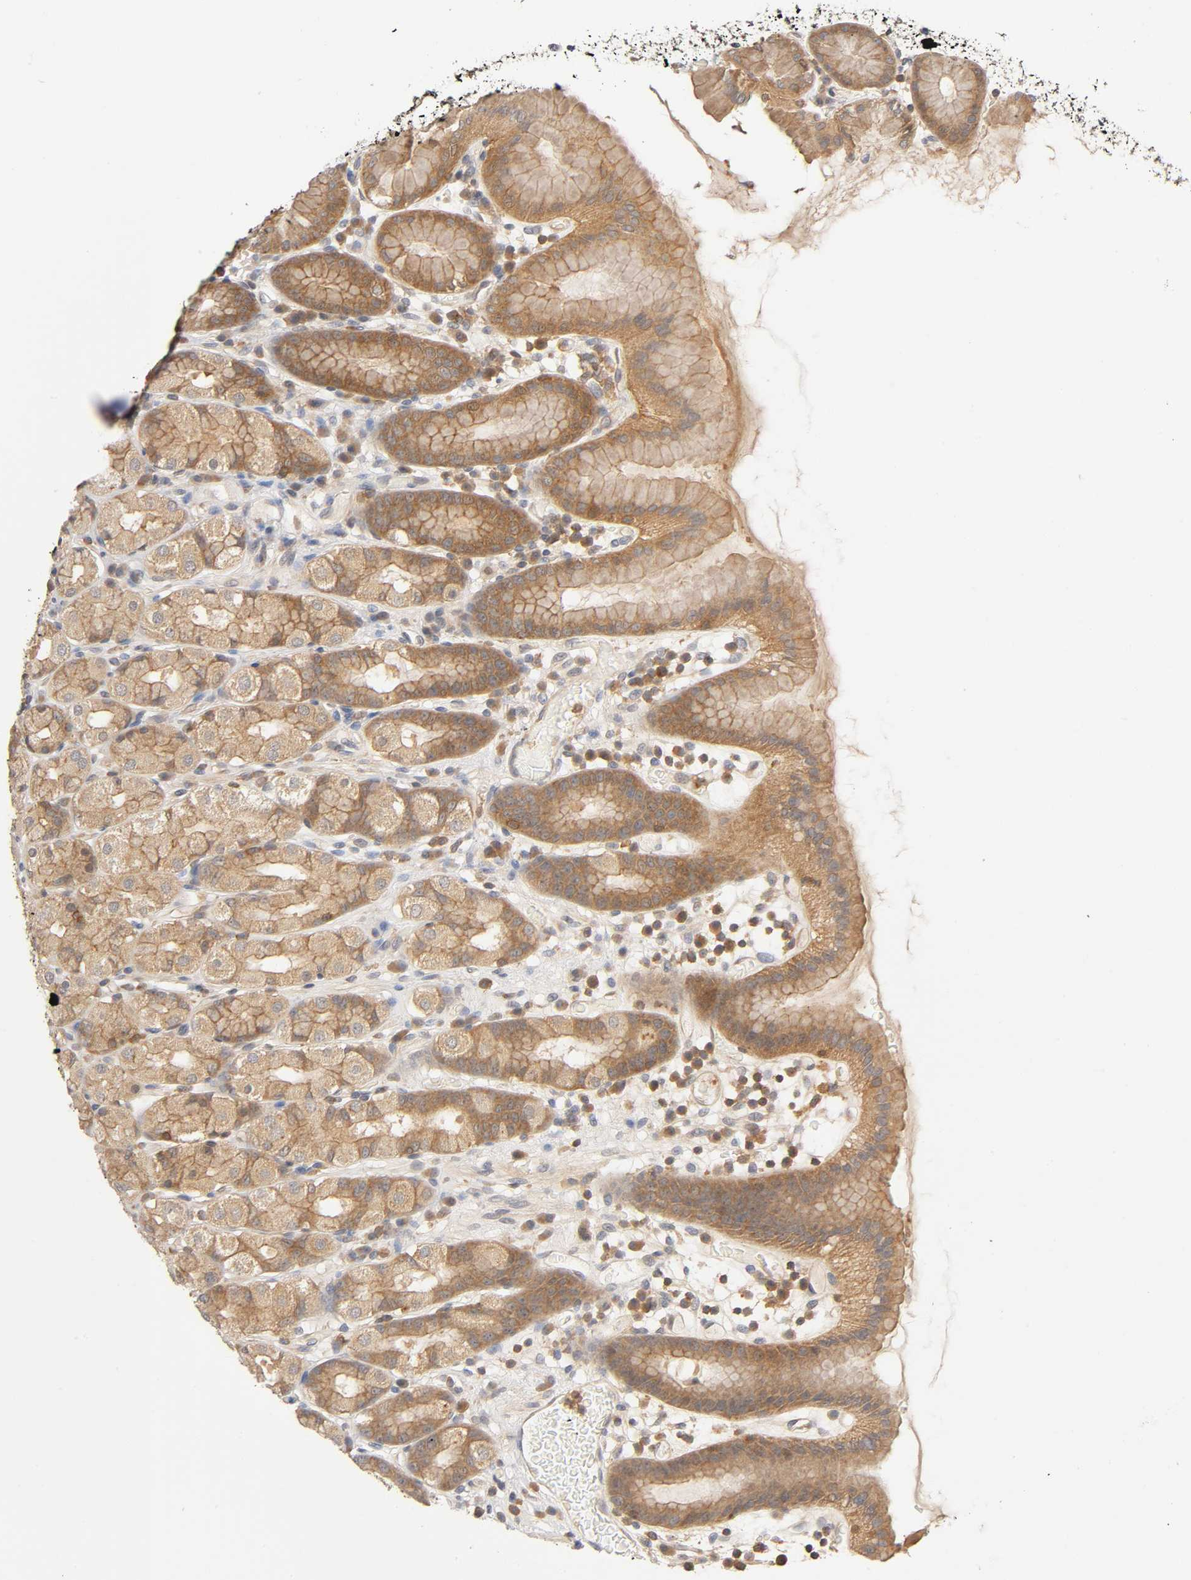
{"staining": {"intensity": "moderate", "quantity": ">75%", "location": "cytoplasmic/membranous"}, "tissue": "stomach", "cell_type": "Glandular cells", "image_type": "normal", "snomed": [{"axis": "morphology", "description": "Normal tissue, NOS"}, {"axis": "topography", "description": "Stomach, upper"}], "caption": "Protein staining of normal stomach exhibits moderate cytoplasmic/membranous expression in approximately >75% of glandular cells. (IHC, brightfield microscopy, high magnification).", "gene": "ACTR2", "patient": {"sex": "male", "age": 68}}